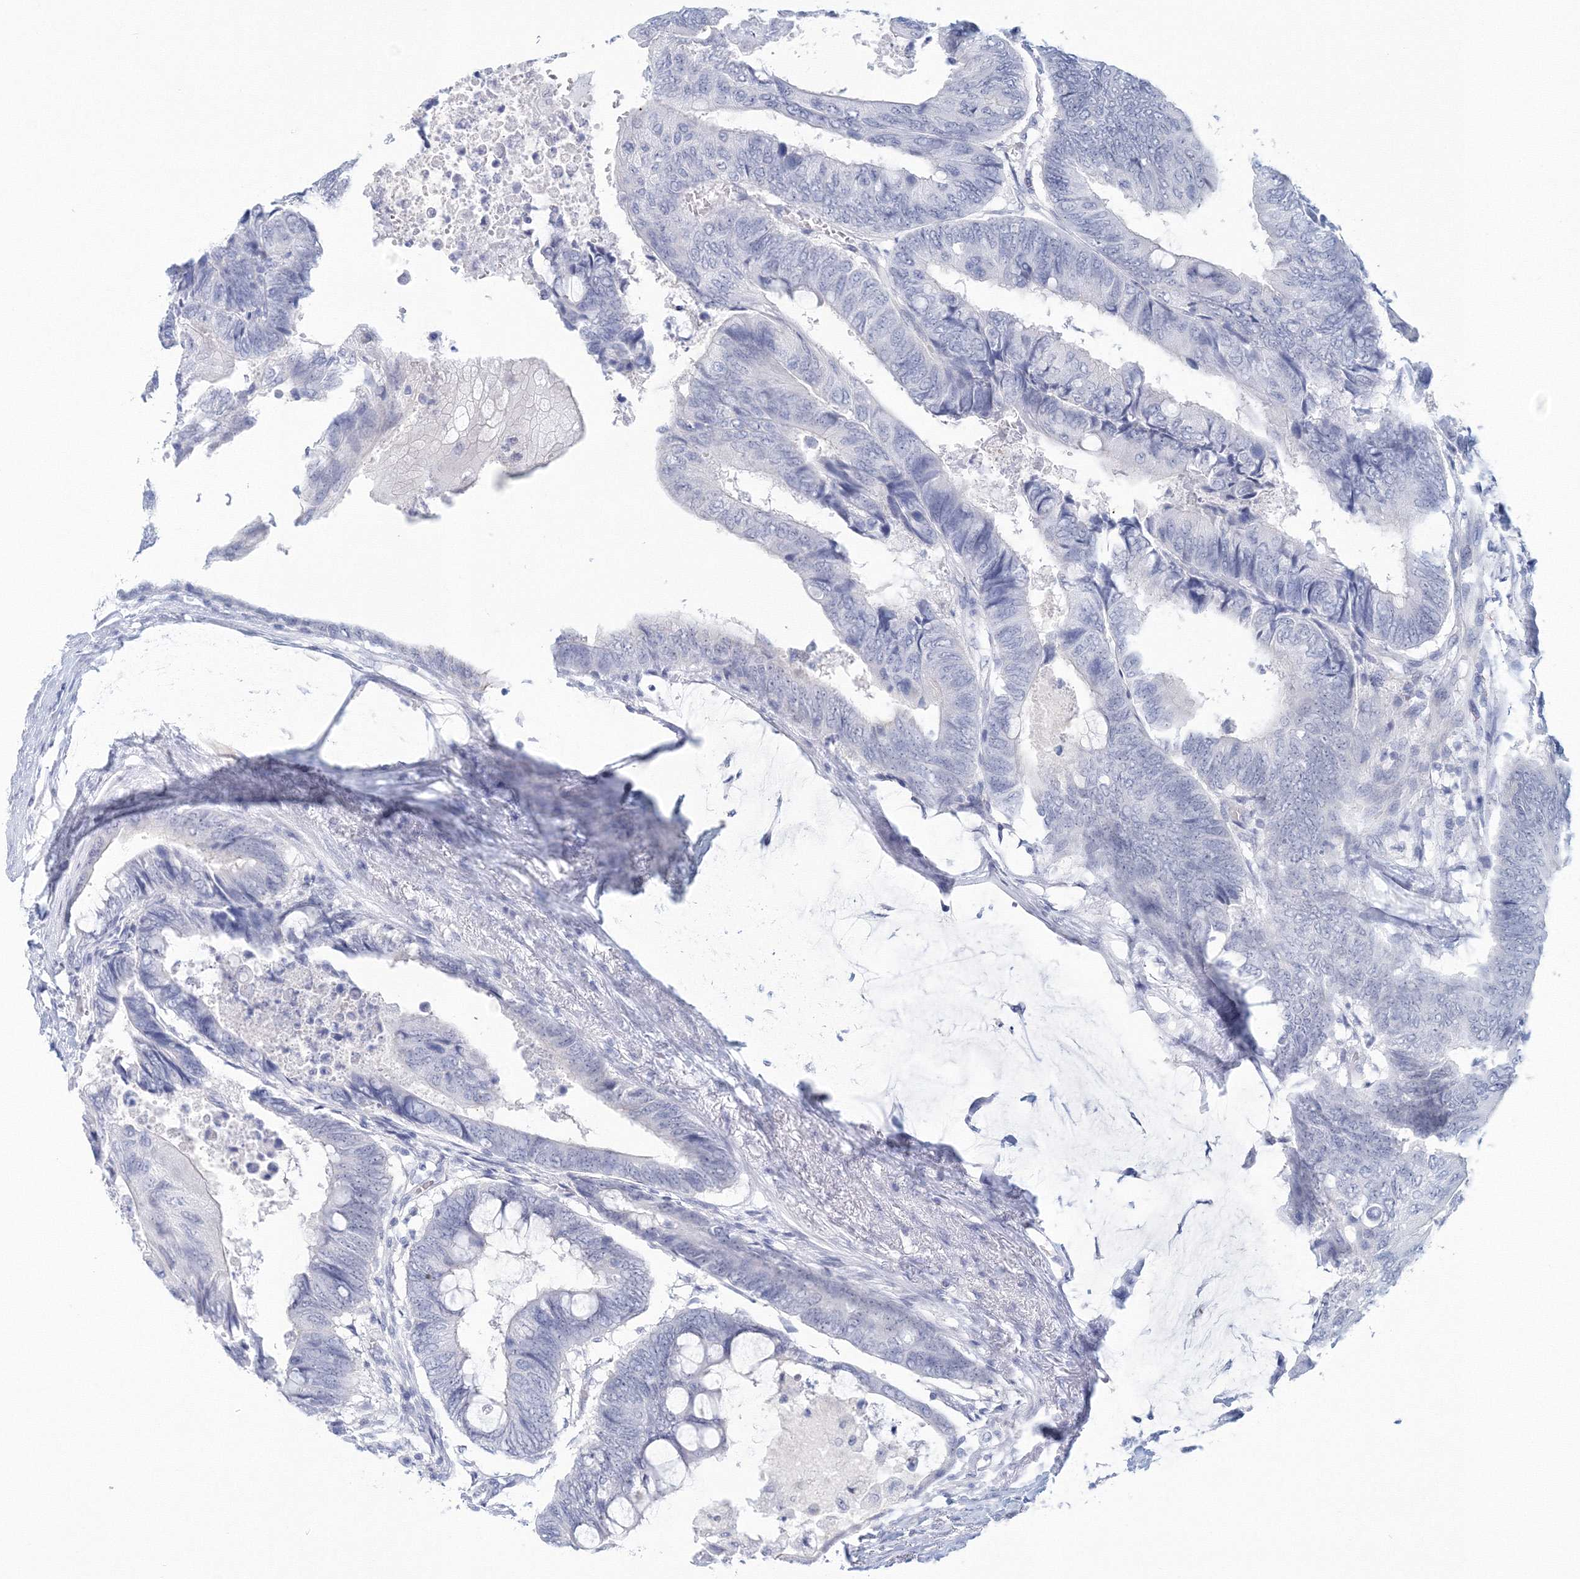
{"staining": {"intensity": "negative", "quantity": "none", "location": "none"}, "tissue": "colorectal cancer", "cell_type": "Tumor cells", "image_type": "cancer", "snomed": [{"axis": "morphology", "description": "Normal tissue, NOS"}, {"axis": "morphology", "description": "Adenocarcinoma, NOS"}, {"axis": "topography", "description": "Rectum"}, {"axis": "topography", "description": "Peripheral nerve tissue"}], "caption": "There is no significant positivity in tumor cells of colorectal adenocarcinoma.", "gene": "VSIG1", "patient": {"sex": "male", "age": 92}}